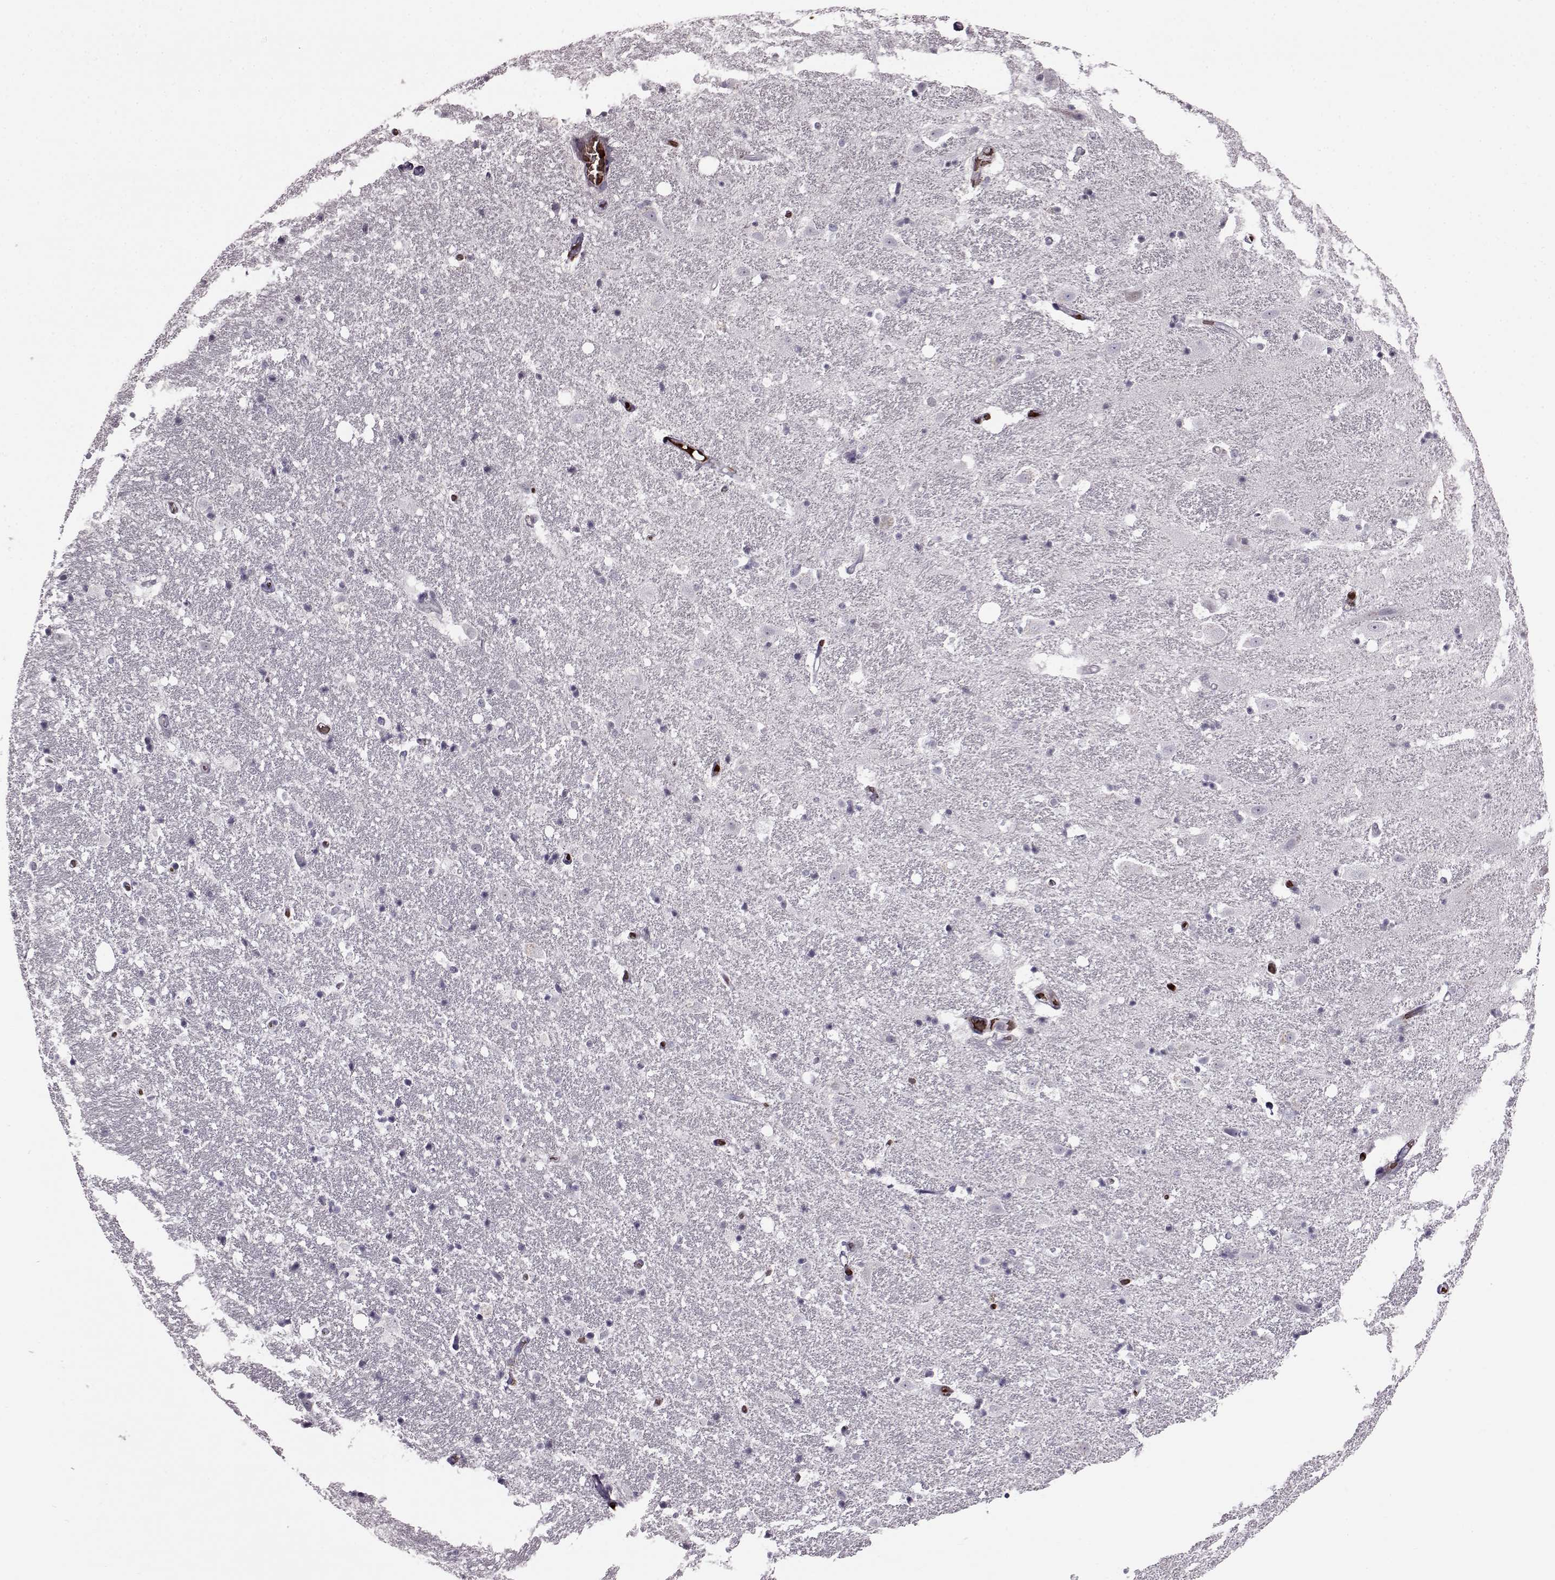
{"staining": {"intensity": "negative", "quantity": "none", "location": "none"}, "tissue": "hippocampus", "cell_type": "Glial cells", "image_type": "normal", "snomed": [{"axis": "morphology", "description": "Normal tissue, NOS"}, {"axis": "topography", "description": "Hippocampus"}], "caption": "Hippocampus stained for a protein using immunohistochemistry (IHC) displays no expression glial cells.", "gene": "PROP1", "patient": {"sex": "male", "age": 49}}